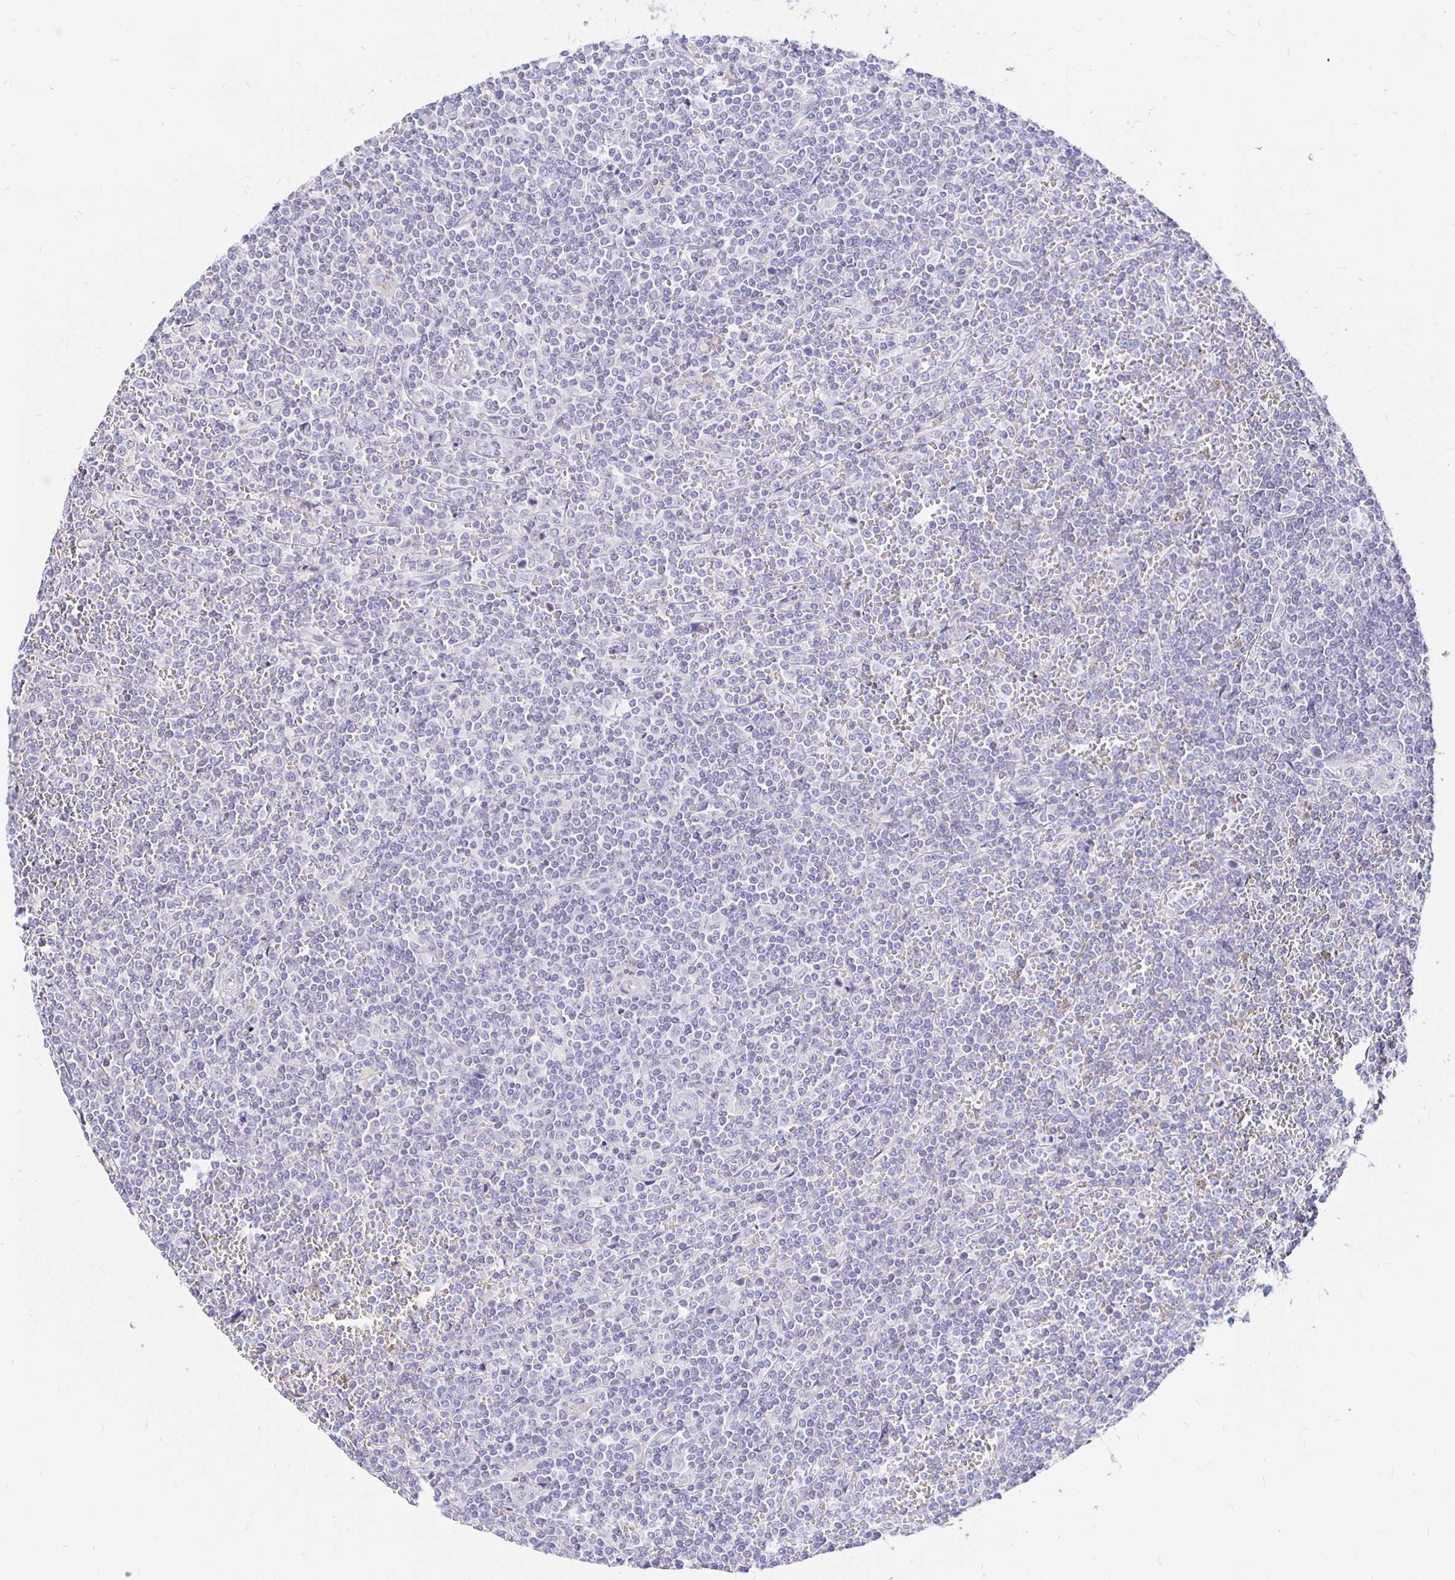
{"staining": {"intensity": "negative", "quantity": "none", "location": "none"}, "tissue": "lymphoma", "cell_type": "Tumor cells", "image_type": "cancer", "snomed": [{"axis": "morphology", "description": "Malignant lymphoma, non-Hodgkin's type, Low grade"}, {"axis": "topography", "description": "Spleen"}], "caption": "Immunohistochemistry photomicrograph of neoplastic tissue: human malignant lymphoma, non-Hodgkin's type (low-grade) stained with DAB shows no significant protein staining in tumor cells.", "gene": "NECAB1", "patient": {"sex": "female", "age": 19}}